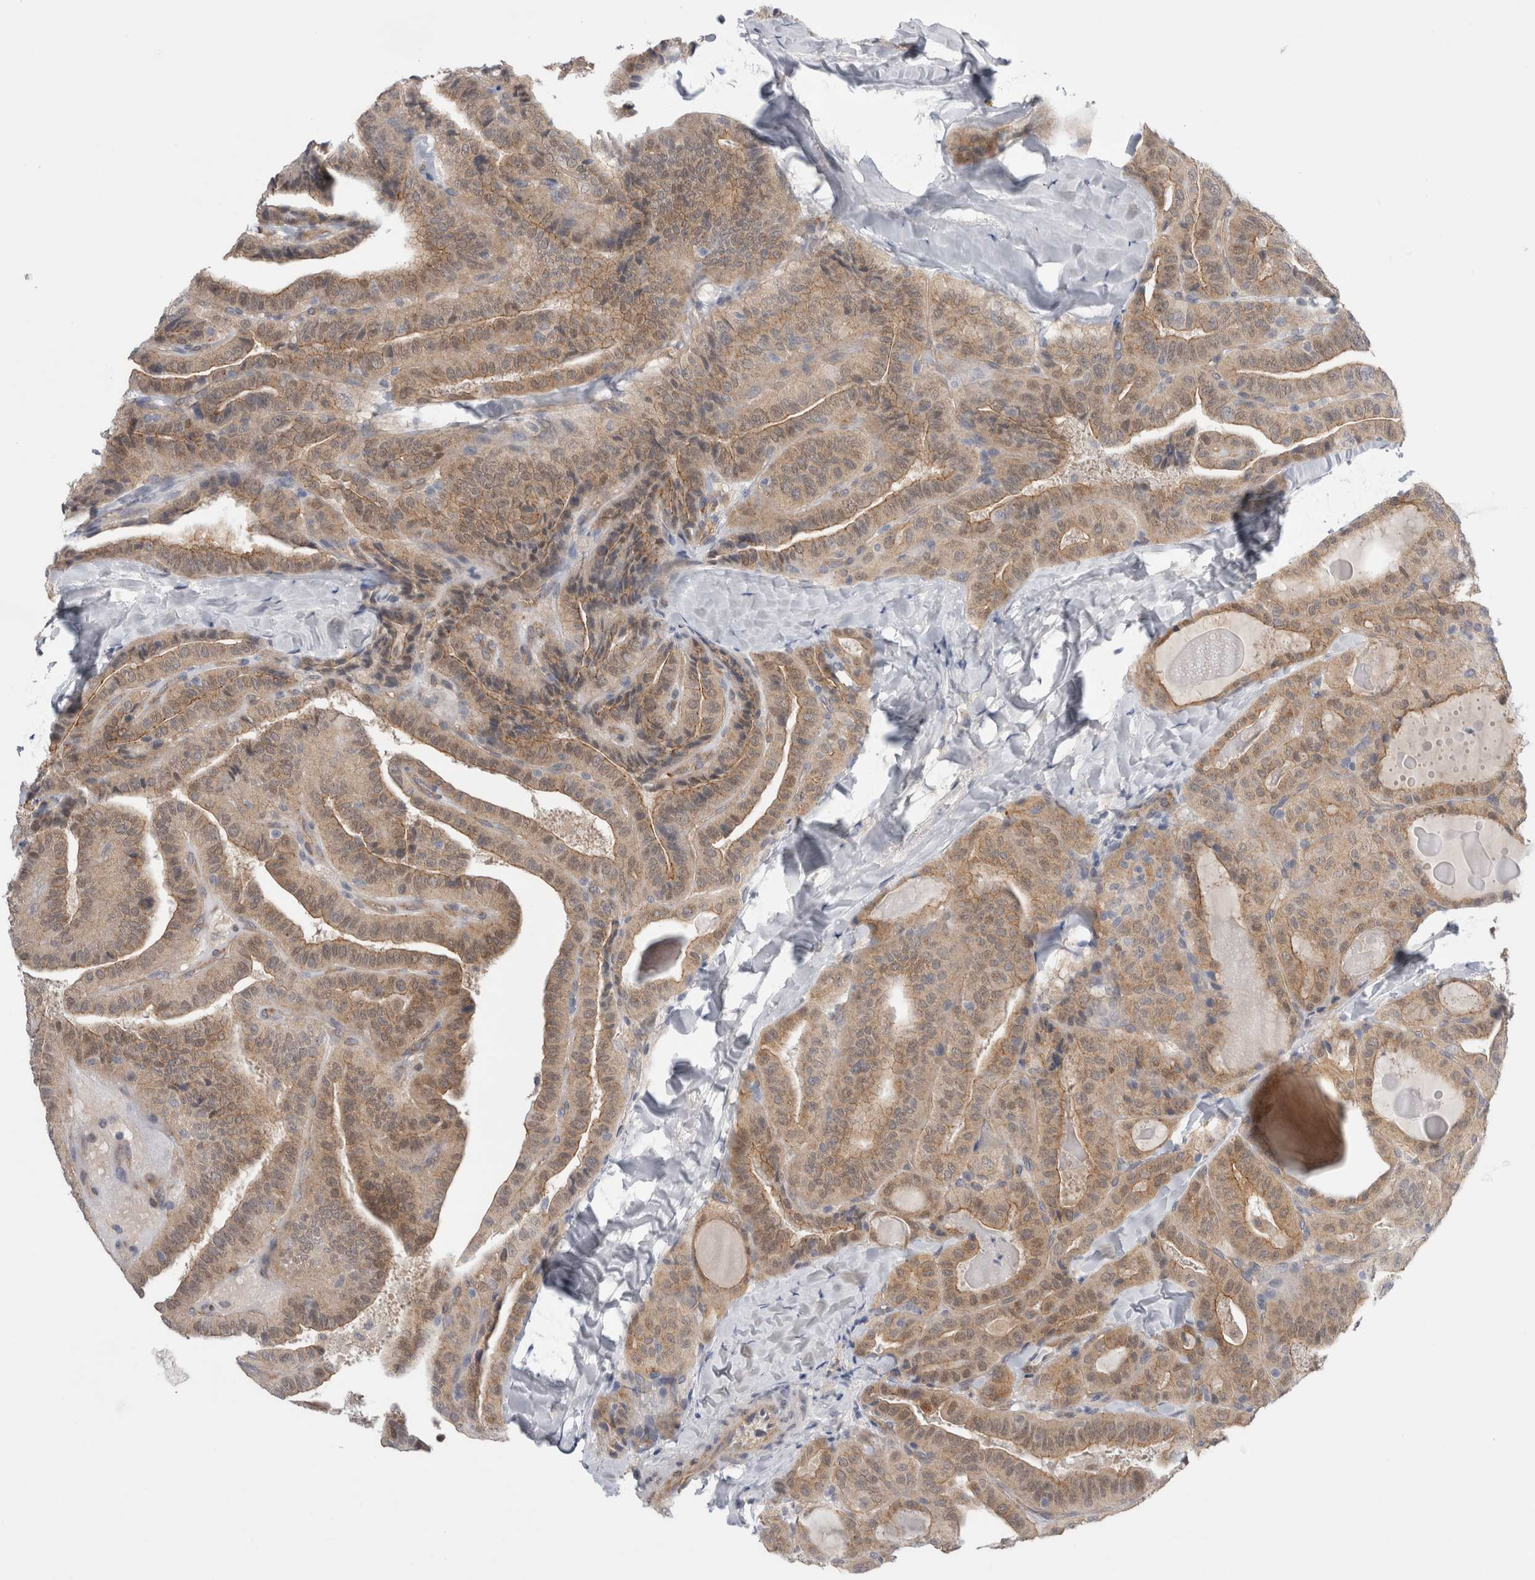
{"staining": {"intensity": "weak", "quantity": ">75%", "location": "cytoplasmic/membranous,nuclear"}, "tissue": "thyroid cancer", "cell_type": "Tumor cells", "image_type": "cancer", "snomed": [{"axis": "morphology", "description": "Papillary adenocarcinoma, NOS"}, {"axis": "topography", "description": "Thyroid gland"}], "caption": "Protein analysis of thyroid cancer (papillary adenocarcinoma) tissue reveals weak cytoplasmic/membranous and nuclear staining in approximately >75% of tumor cells. (DAB (3,3'-diaminobenzidine) = brown stain, brightfield microscopy at high magnification).", "gene": "TAFA5", "patient": {"sex": "male", "age": 77}}